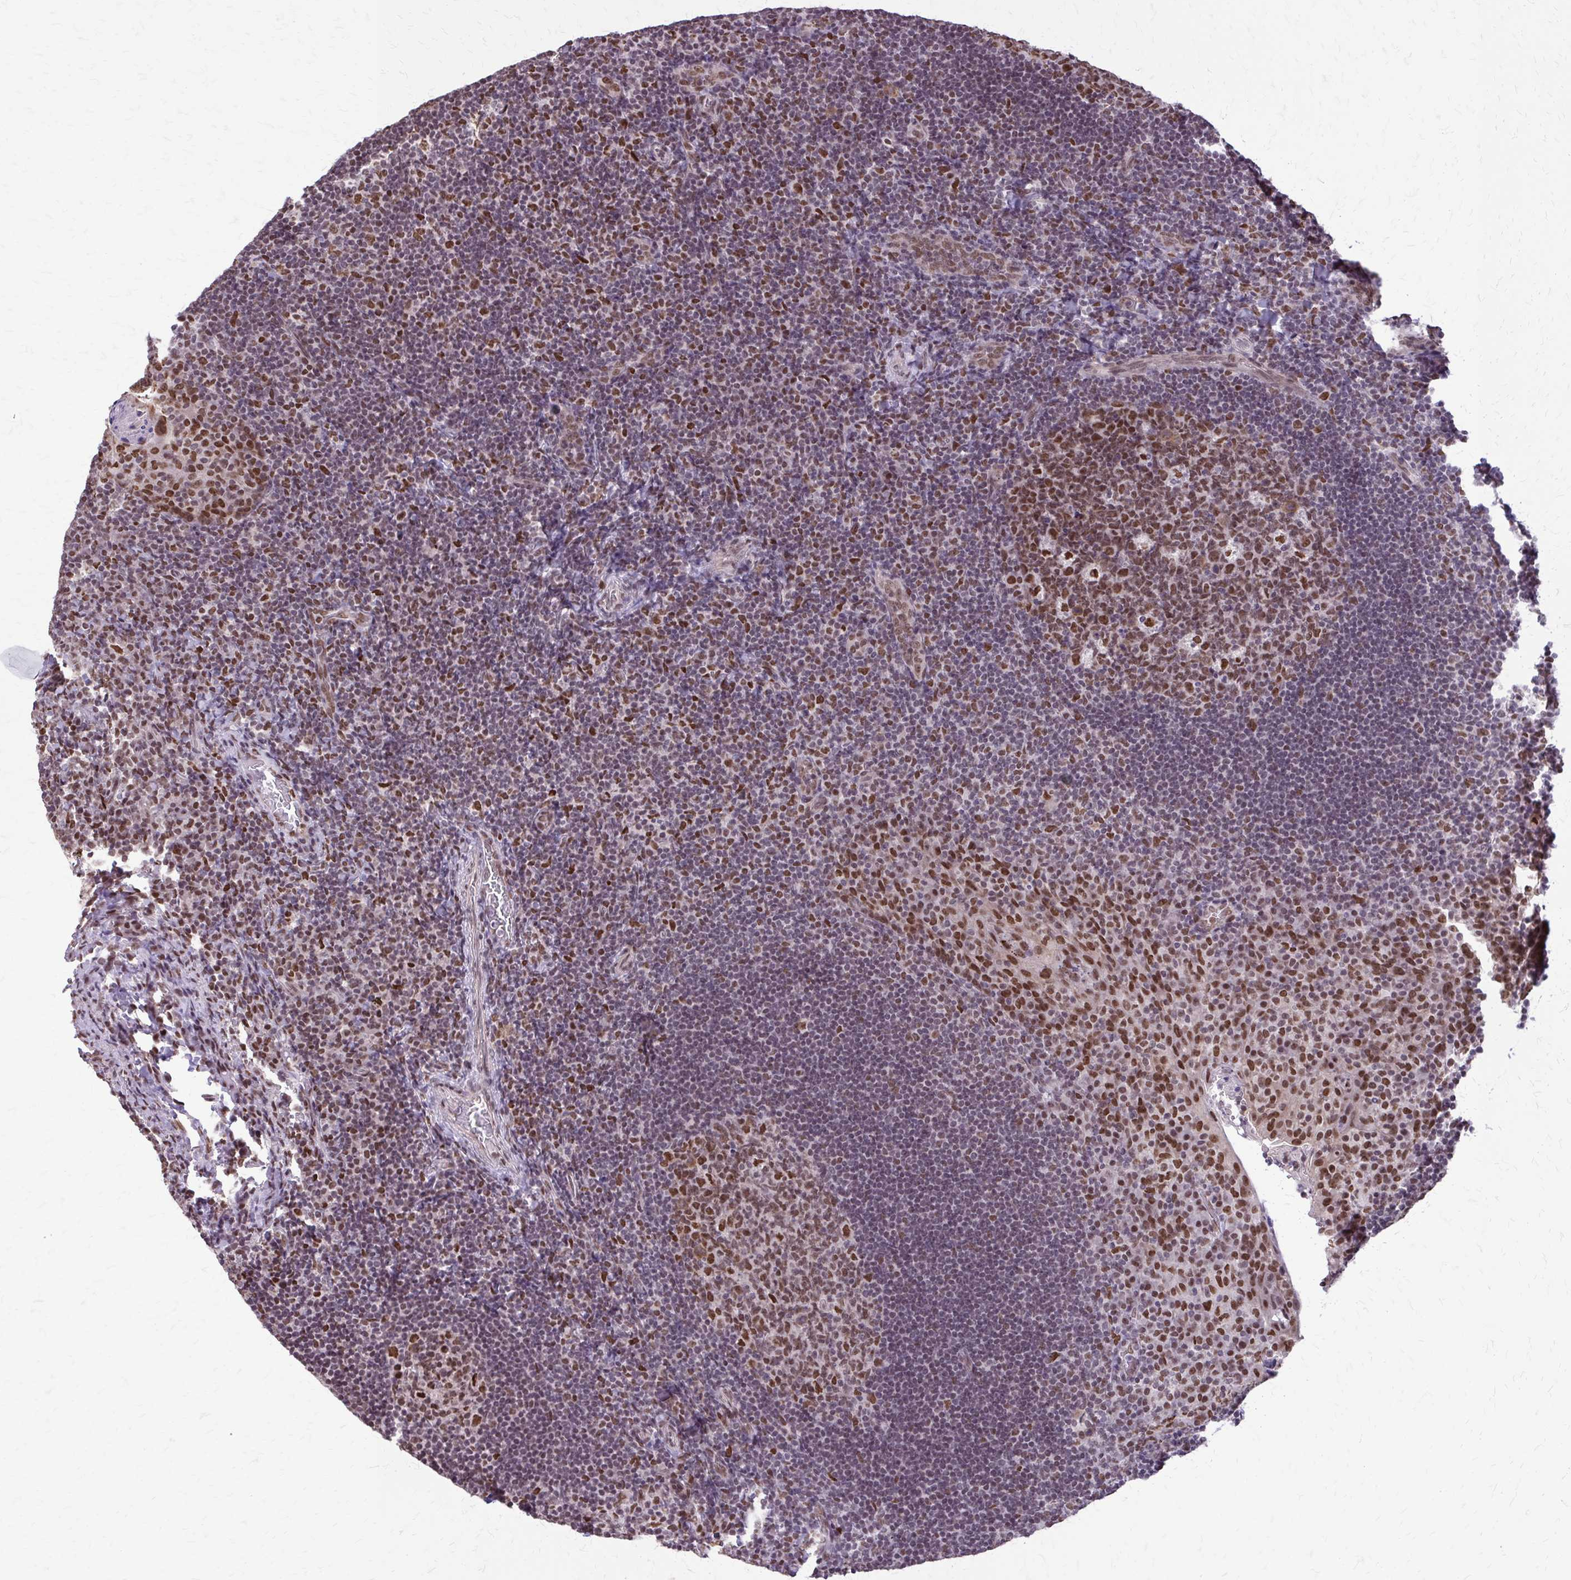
{"staining": {"intensity": "moderate", "quantity": ">75%", "location": "nuclear"}, "tissue": "tonsil", "cell_type": "Germinal center cells", "image_type": "normal", "snomed": [{"axis": "morphology", "description": "Normal tissue, NOS"}, {"axis": "topography", "description": "Tonsil"}], "caption": "Immunohistochemistry (IHC) (DAB (3,3'-diaminobenzidine)) staining of benign tonsil demonstrates moderate nuclear protein staining in approximately >75% of germinal center cells.", "gene": "TTF1", "patient": {"sex": "male", "age": 17}}